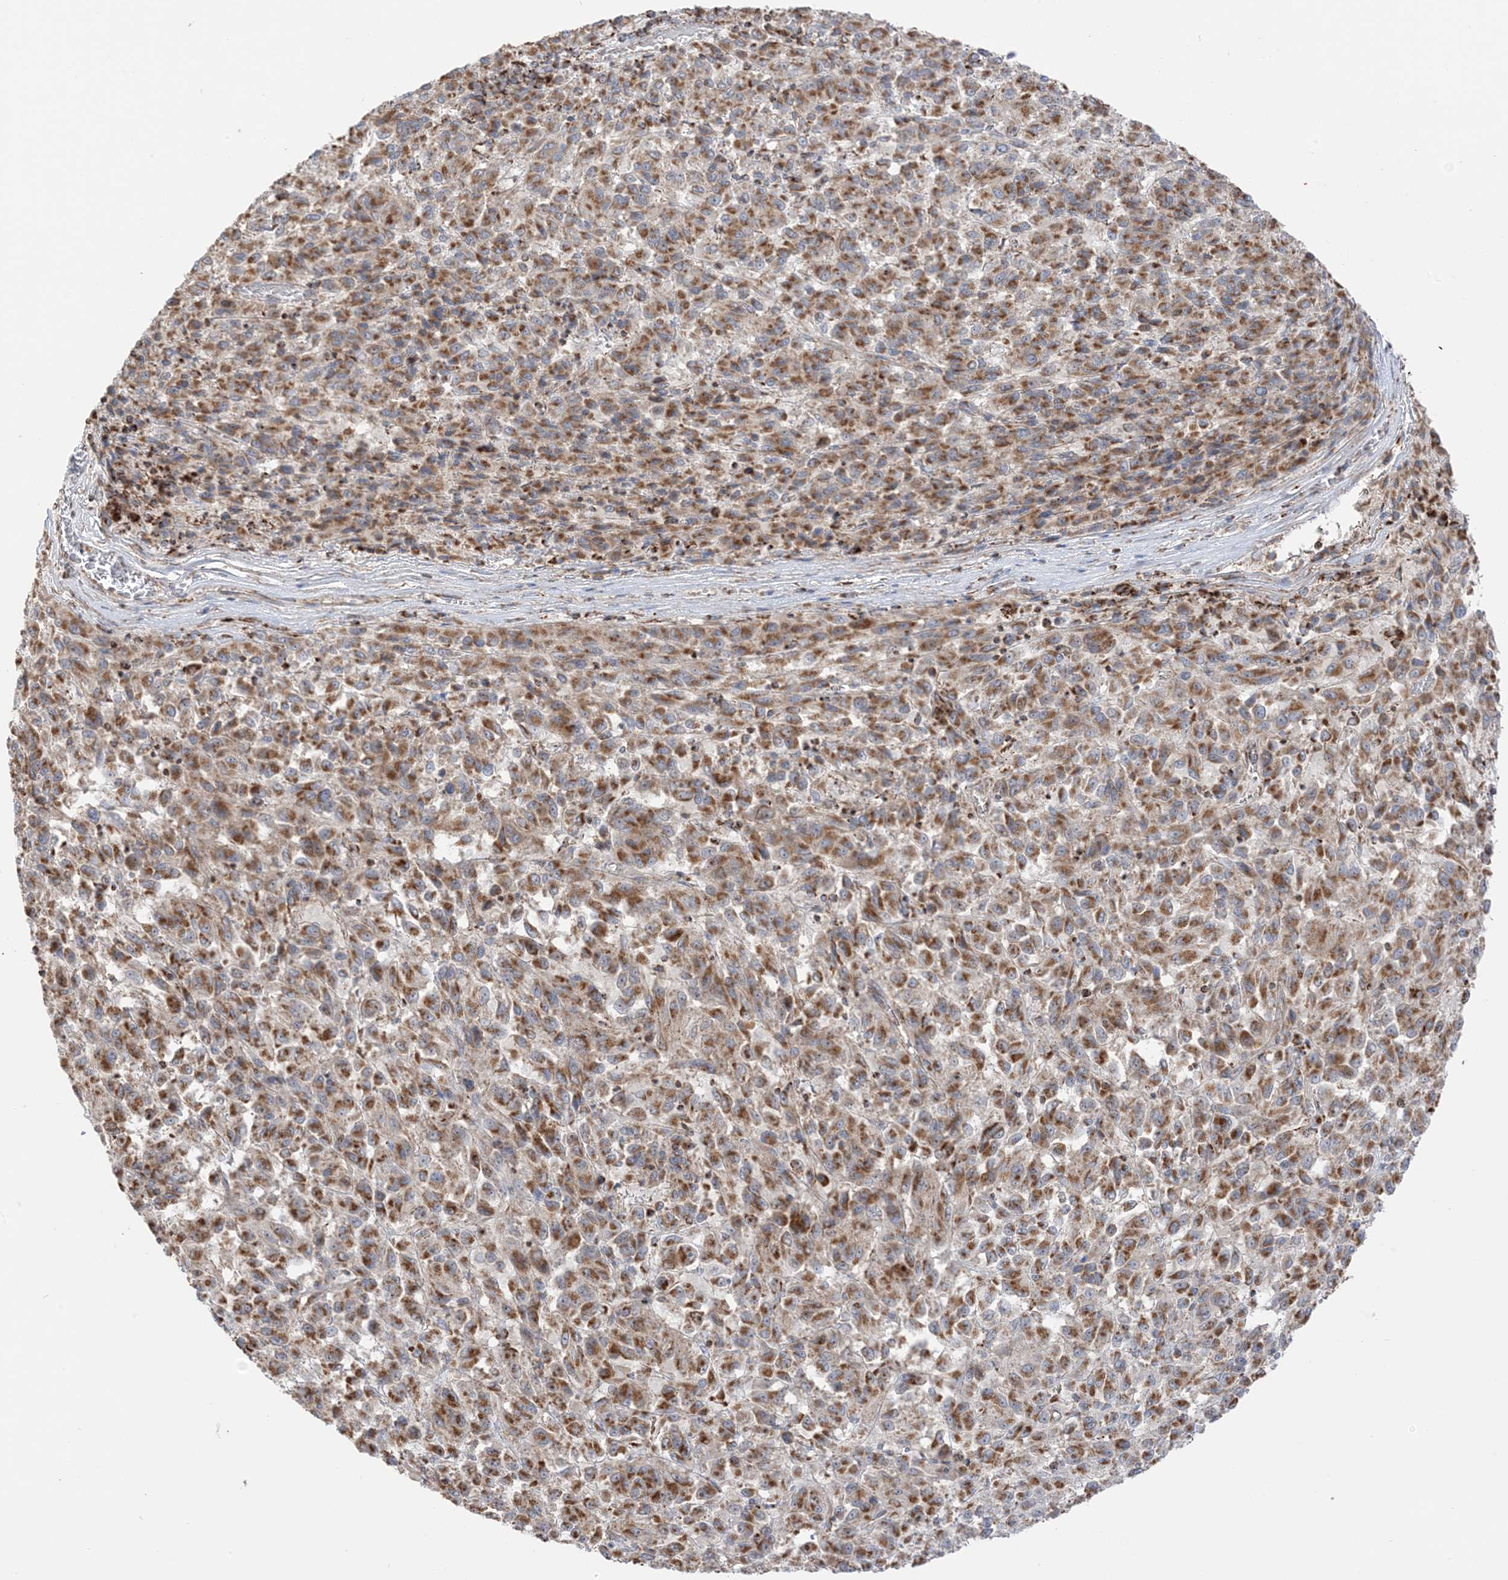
{"staining": {"intensity": "moderate", "quantity": ">75%", "location": "cytoplasmic/membranous"}, "tissue": "melanoma", "cell_type": "Tumor cells", "image_type": "cancer", "snomed": [{"axis": "morphology", "description": "Malignant melanoma, Metastatic site"}, {"axis": "topography", "description": "Lung"}], "caption": "Melanoma stained with a protein marker displays moderate staining in tumor cells.", "gene": "SLC25A12", "patient": {"sex": "male", "age": 64}}